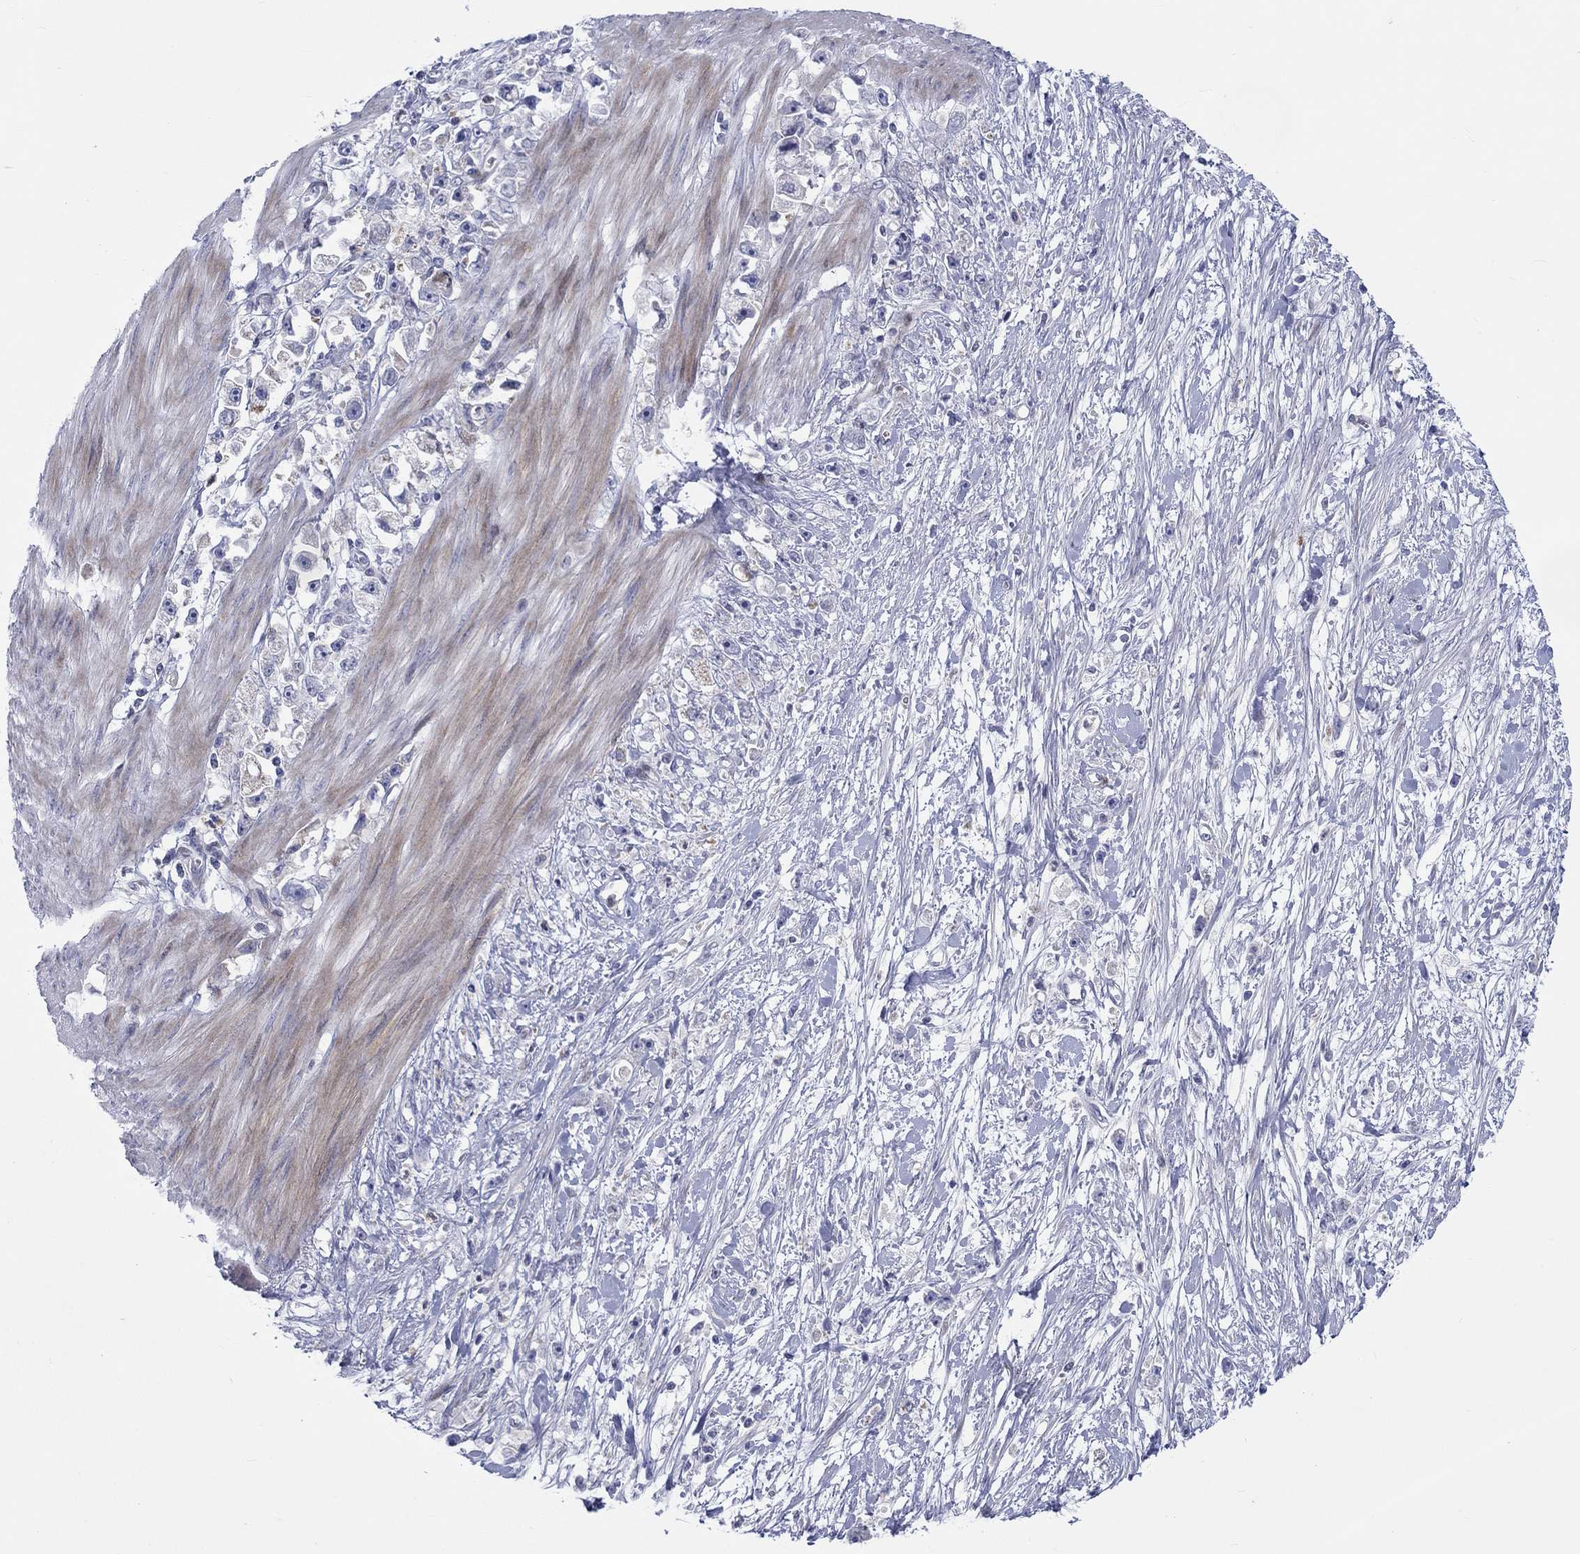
{"staining": {"intensity": "negative", "quantity": "none", "location": "none"}, "tissue": "stomach cancer", "cell_type": "Tumor cells", "image_type": "cancer", "snomed": [{"axis": "morphology", "description": "Adenocarcinoma, NOS"}, {"axis": "topography", "description": "Stomach"}], "caption": "There is no significant positivity in tumor cells of stomach cancer (adenocarcinoma).", "gene": "ARHGAP36", "patient": {"sex": "female", "age": 59}}